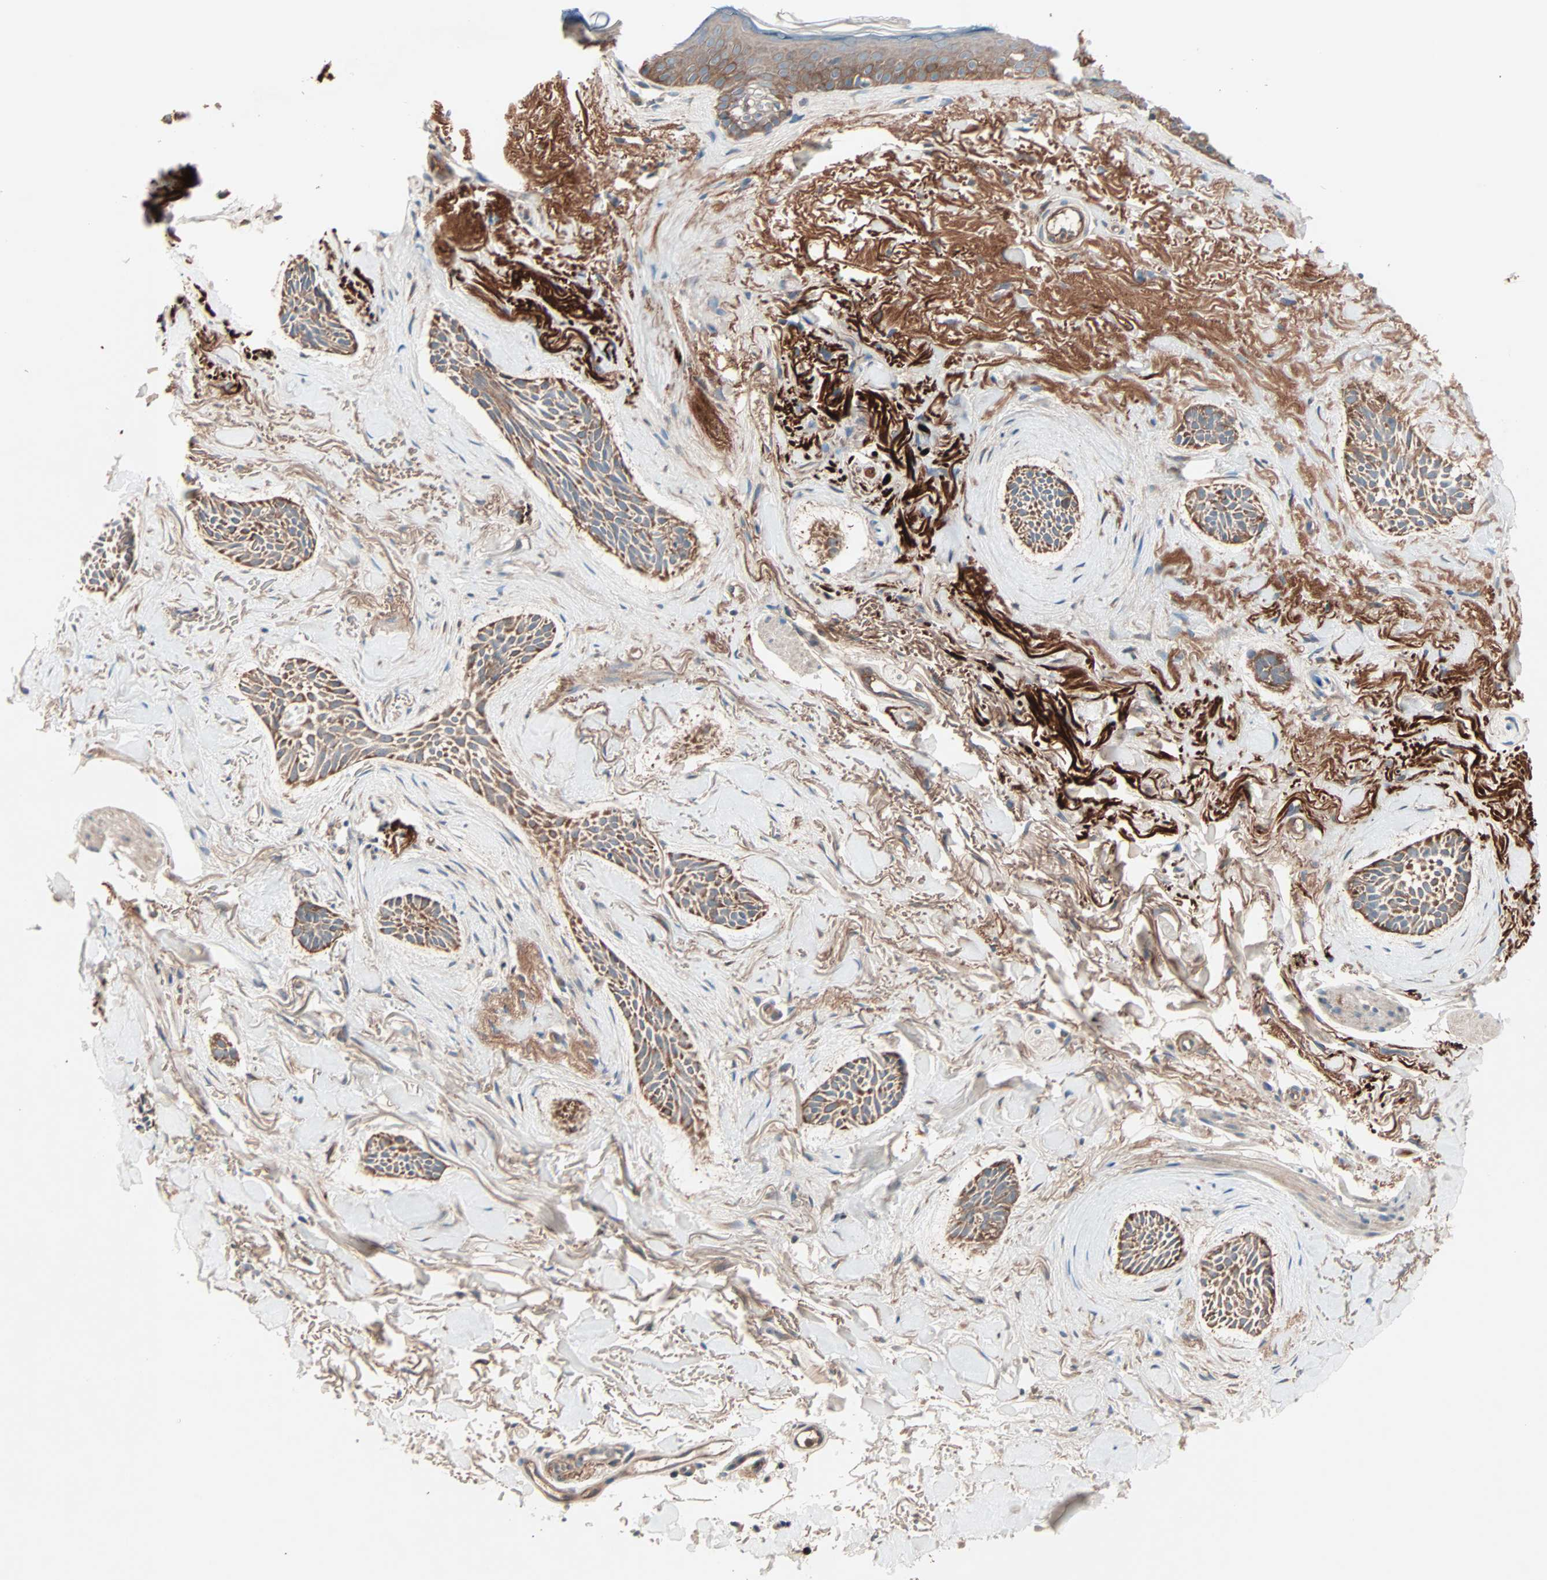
{"staining": {"intensity": "moderate", "quantity": ">75%", "location": "cytoplasmic/membranous"}, "tissue": "skin cancer", "cell_type": "Tumor cells", "image_type": "cancer", "snomed": [{"axis": "morphology", "description": "Normal tissue, NOS"}, {"axis": "morphology", "description": "Basal cell carcinoma"}, {"axis": "topography", "description": "Skin"}], "caption": "This is an image of IHC staining of skin basal cell carcinoma, which shows moderate staining in the cytoplasmic/membranous of tumor cells.", "gene": "CAD", "patient": {"sex": "female", "age": 84}}